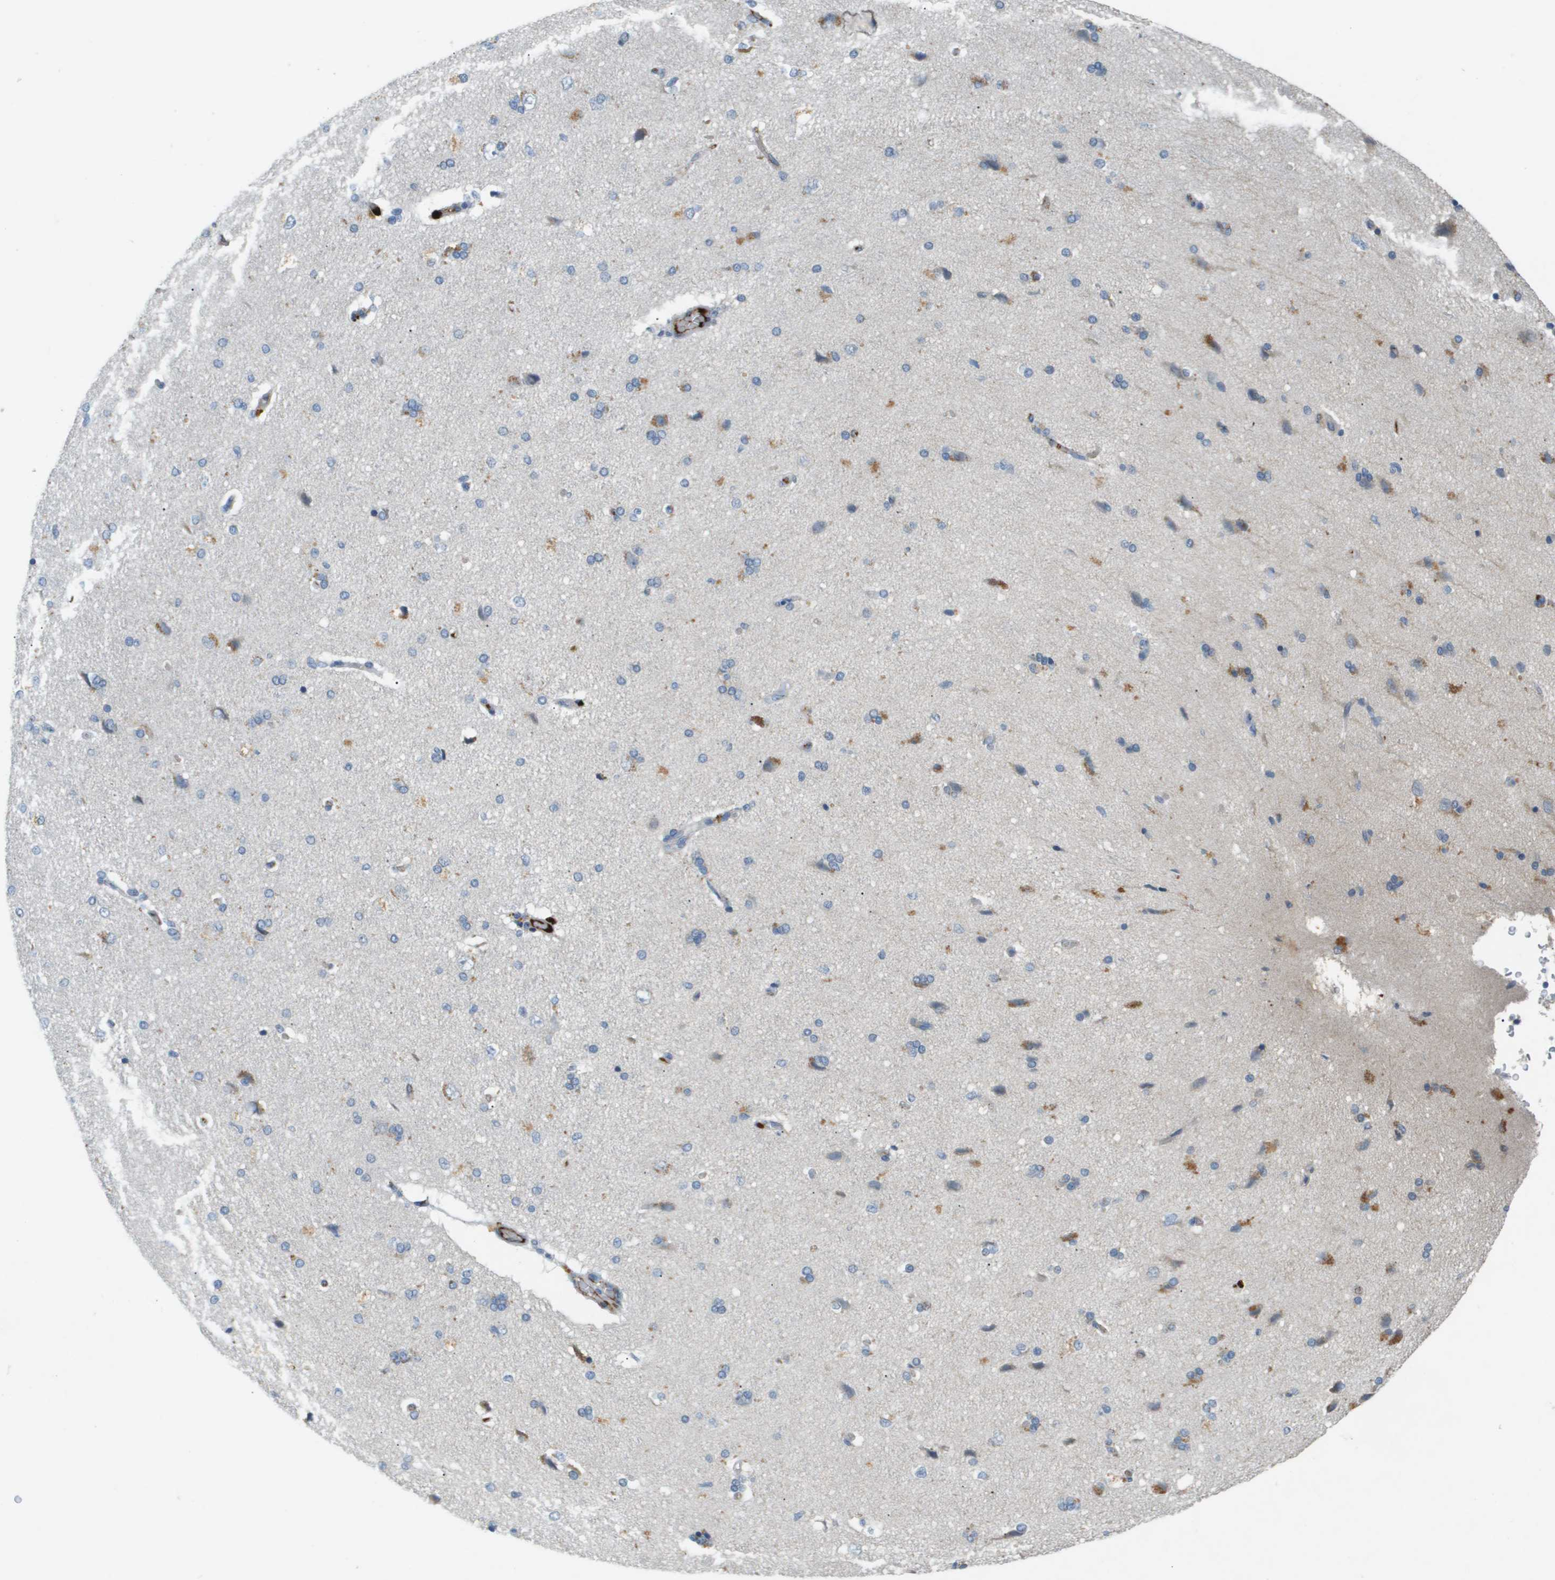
{"staining": {"intensity": "moderate", "quantity": "25%-75%", "location": "cytoplasmic/membranous"}, "tissue": "cerebral cortex", "cell_type": "Endothelial cells", "image_type": "normal", "snomed": [{"axis": "morphology", "description": "Normal tissue, NOS"}, {"axis": "topography", "description": "Cerebral cortex"}], "caption": "Immunohistochemical staining of benign cerebral cortex reveals 25%-75% levels of moderate cytoplasmic/membranous protein positivity in about 25%-75% of endothelial cells.", "gene": "VTN", "patient": {"sex": "male", "age": 62}}